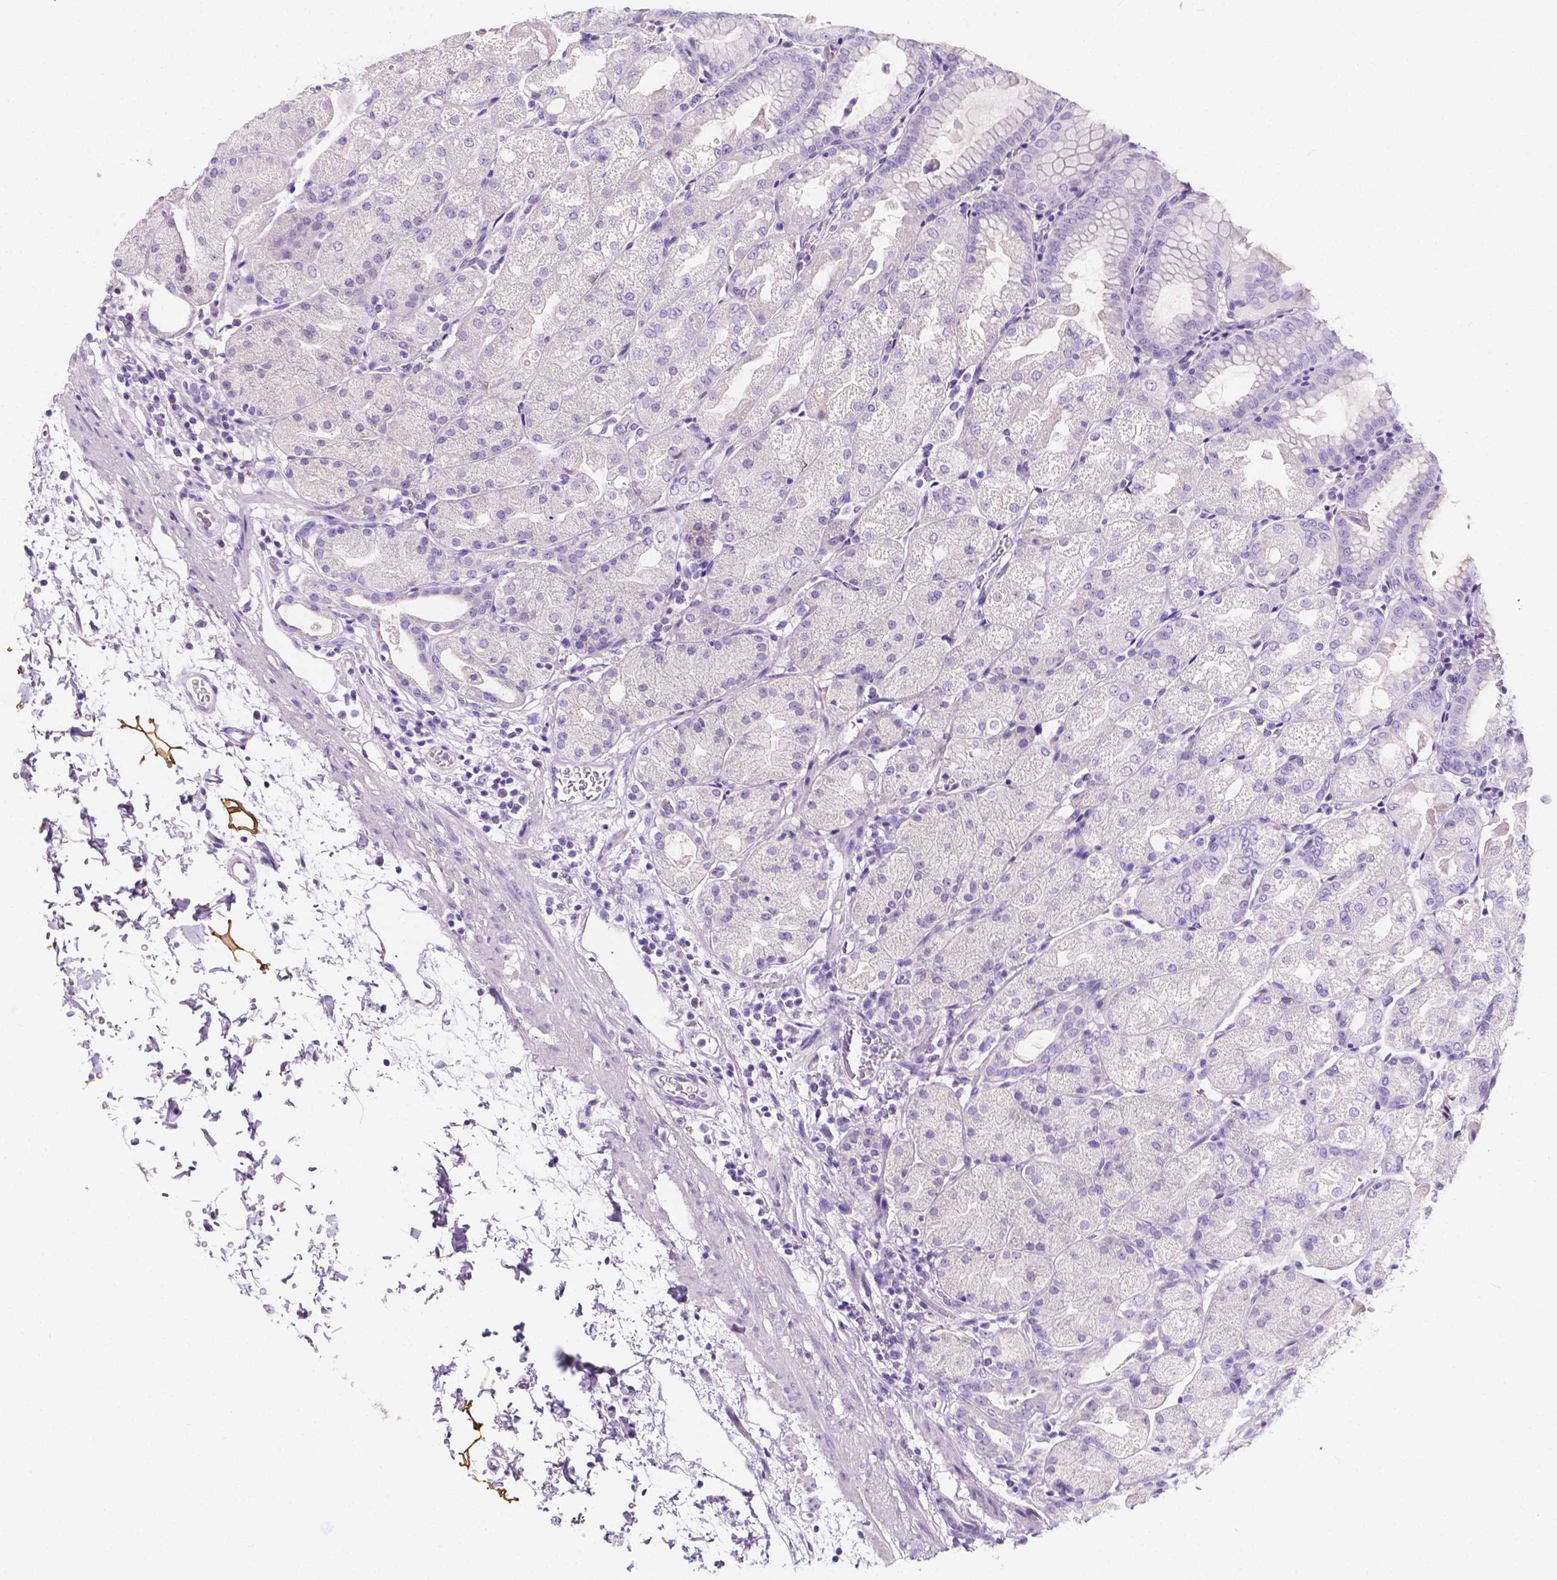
{"staining": {"intensity": "negative", "quantity": "none", "location": "none"}, "tissue": "stomach", "cell_type": "Glandular cells", "image_type": "normal", "snomed": [{"axis": "morphology", "description": "Normal tissue, NOS"}, {"axis": "topography", "description": "Stomach, upper"}, {"axis": "topography", "description": "Stomach"}, {"axis": "topography", "description": "Stomach, lower"}], "caption": "This is a micrograph of immunohistochemistry staining of unremarkable stomach, which shows no staining in glandular cells. (DAB (3,3'-diaminobenzidine) immunohistochemistry (IHC) visualized using brightfield microscopy, high magnification).", "gene": "CLSTN2", "patient": {"sex": "male", "age": 62}}